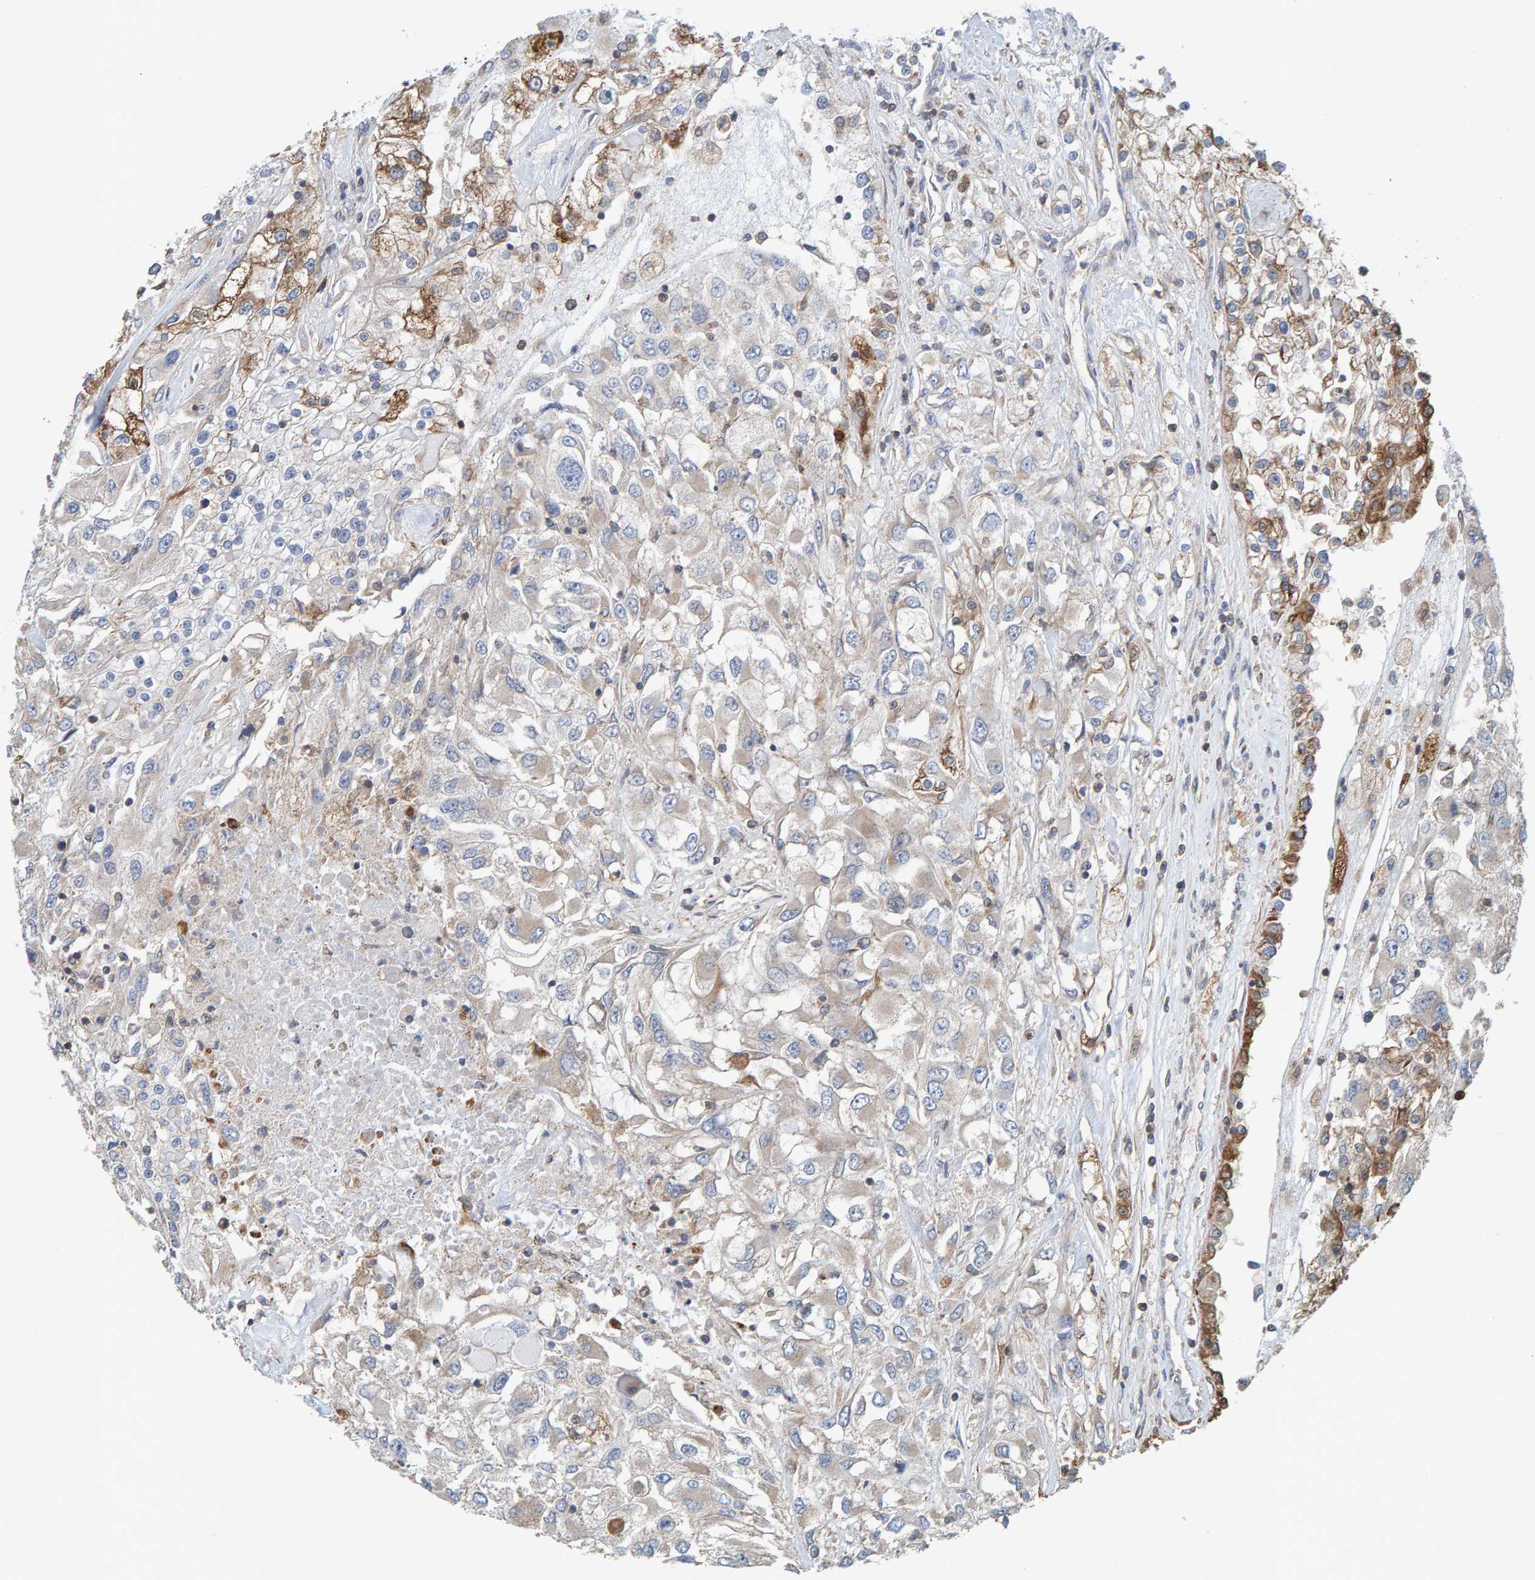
{"staining": {"intensity": "moderate", "quantity": "25%-75%", "location": "cytoplasmic/membranous"}, "tissue": "renal cancer", "cell_type": "Tumor cells", "image_type": "cancer", "snomed": [{"axis": "morphology", "description": "Adenocarcinoma, NOS"}, {"axis": "topography", "description": "Kidney"}], "caption": "This image displays immunohistochemistry staining of human renal cancer, with medium moderate cytoplasmic/membranous expression in approximately 25%-75% of tumor cells.", "gene": "UBAP1", "patient": {"sex": "female", "age": 52}}